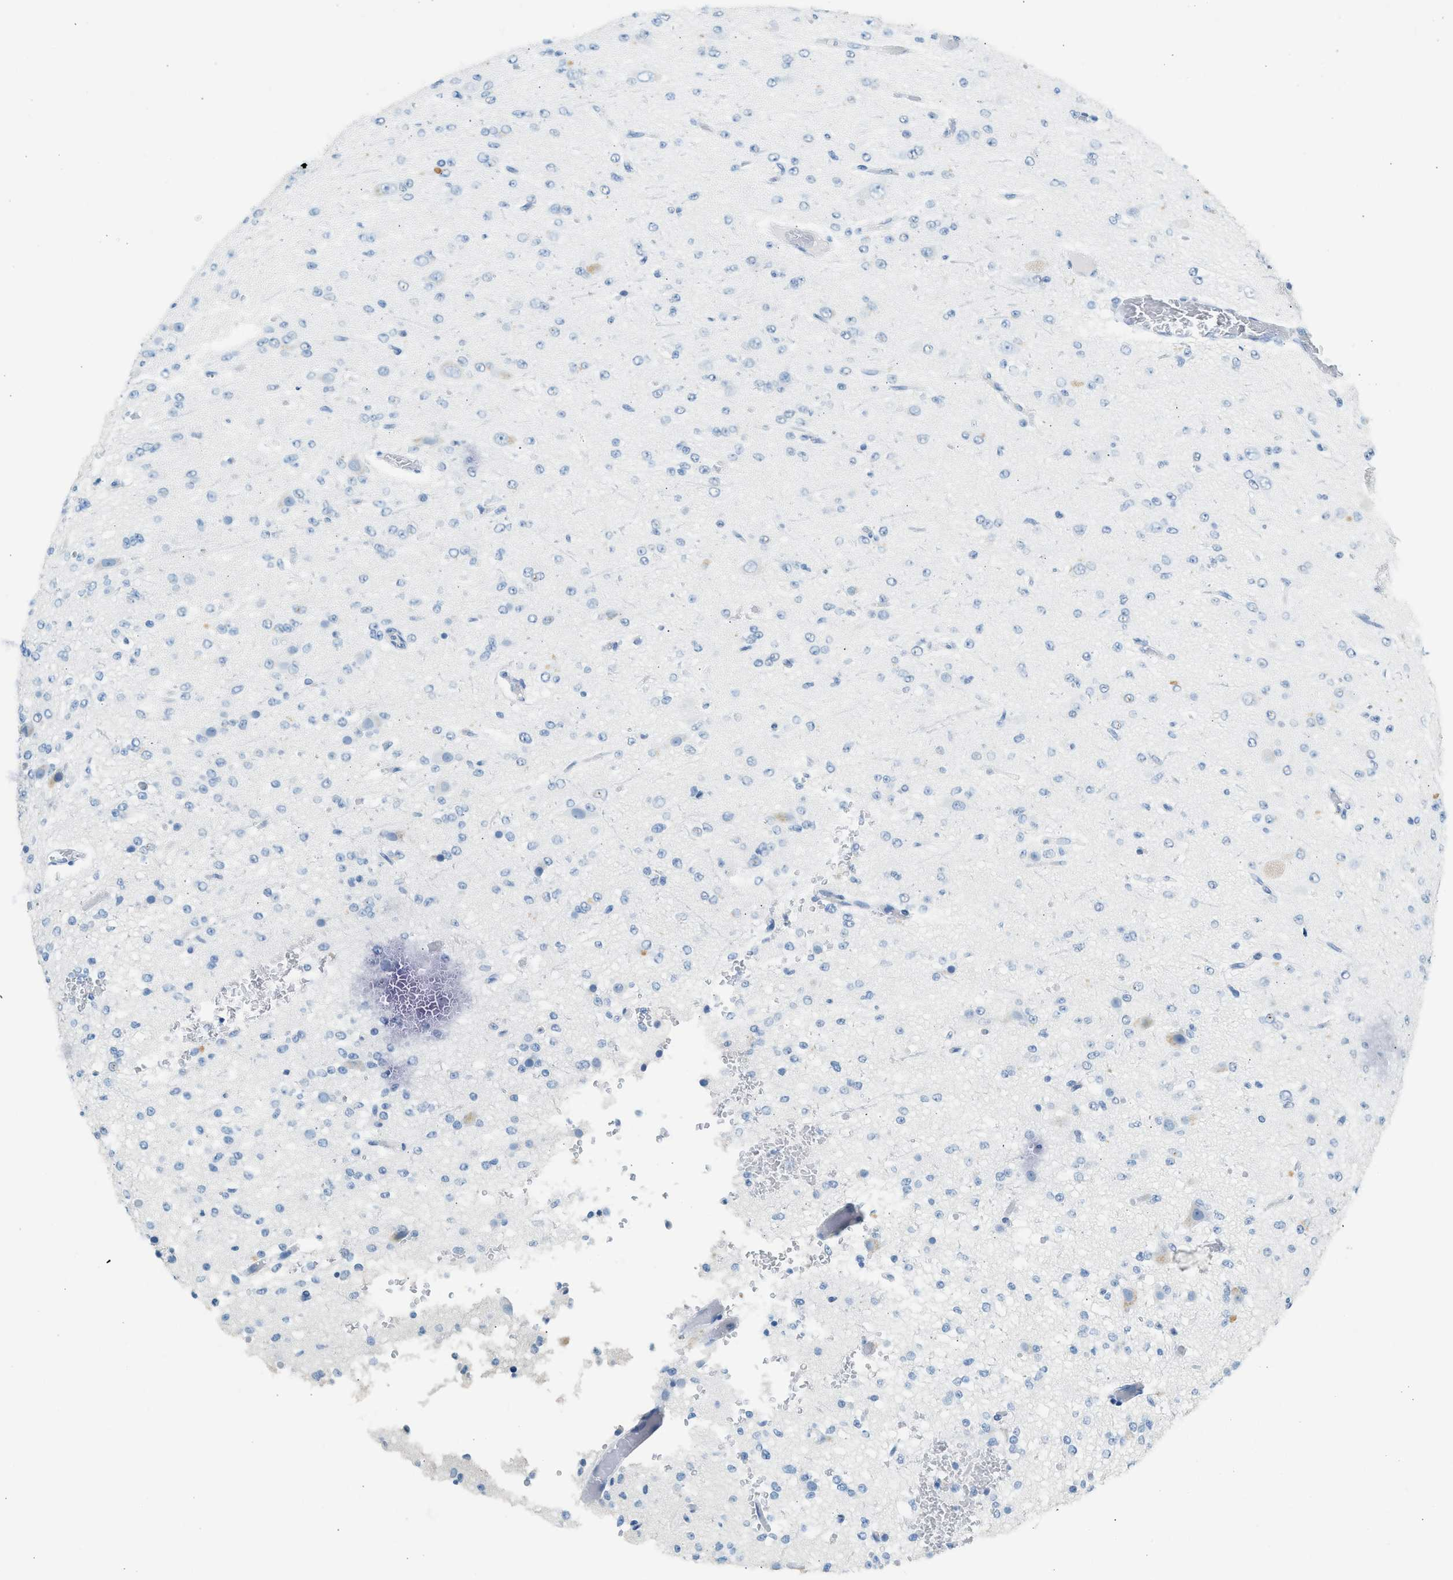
{"staining": {"intensity": "weak", "quantity": "<25%", "location": "cytoplasmic/membranous"}, "tissue": "glioma", "cell_type": "Tumor cells", "image_type": "cancer", "snomed": [{"axis": "morphology", "description": "Glioma, malignant, Low grade"}, {"axis": "topography", "description": "Brain"}], "caption": "Histopathology image shows no protein staining in tumor cells of glioma tissue. The staining was performed using DAB (3,3'-diaminobenzidine) to visualize the protein expression in brown, while the nuclei were stained in blue with hematoxylin (Magnification: 20x).", "gene": "HHATL", "patient": {"sex": "male", "age": 38}}